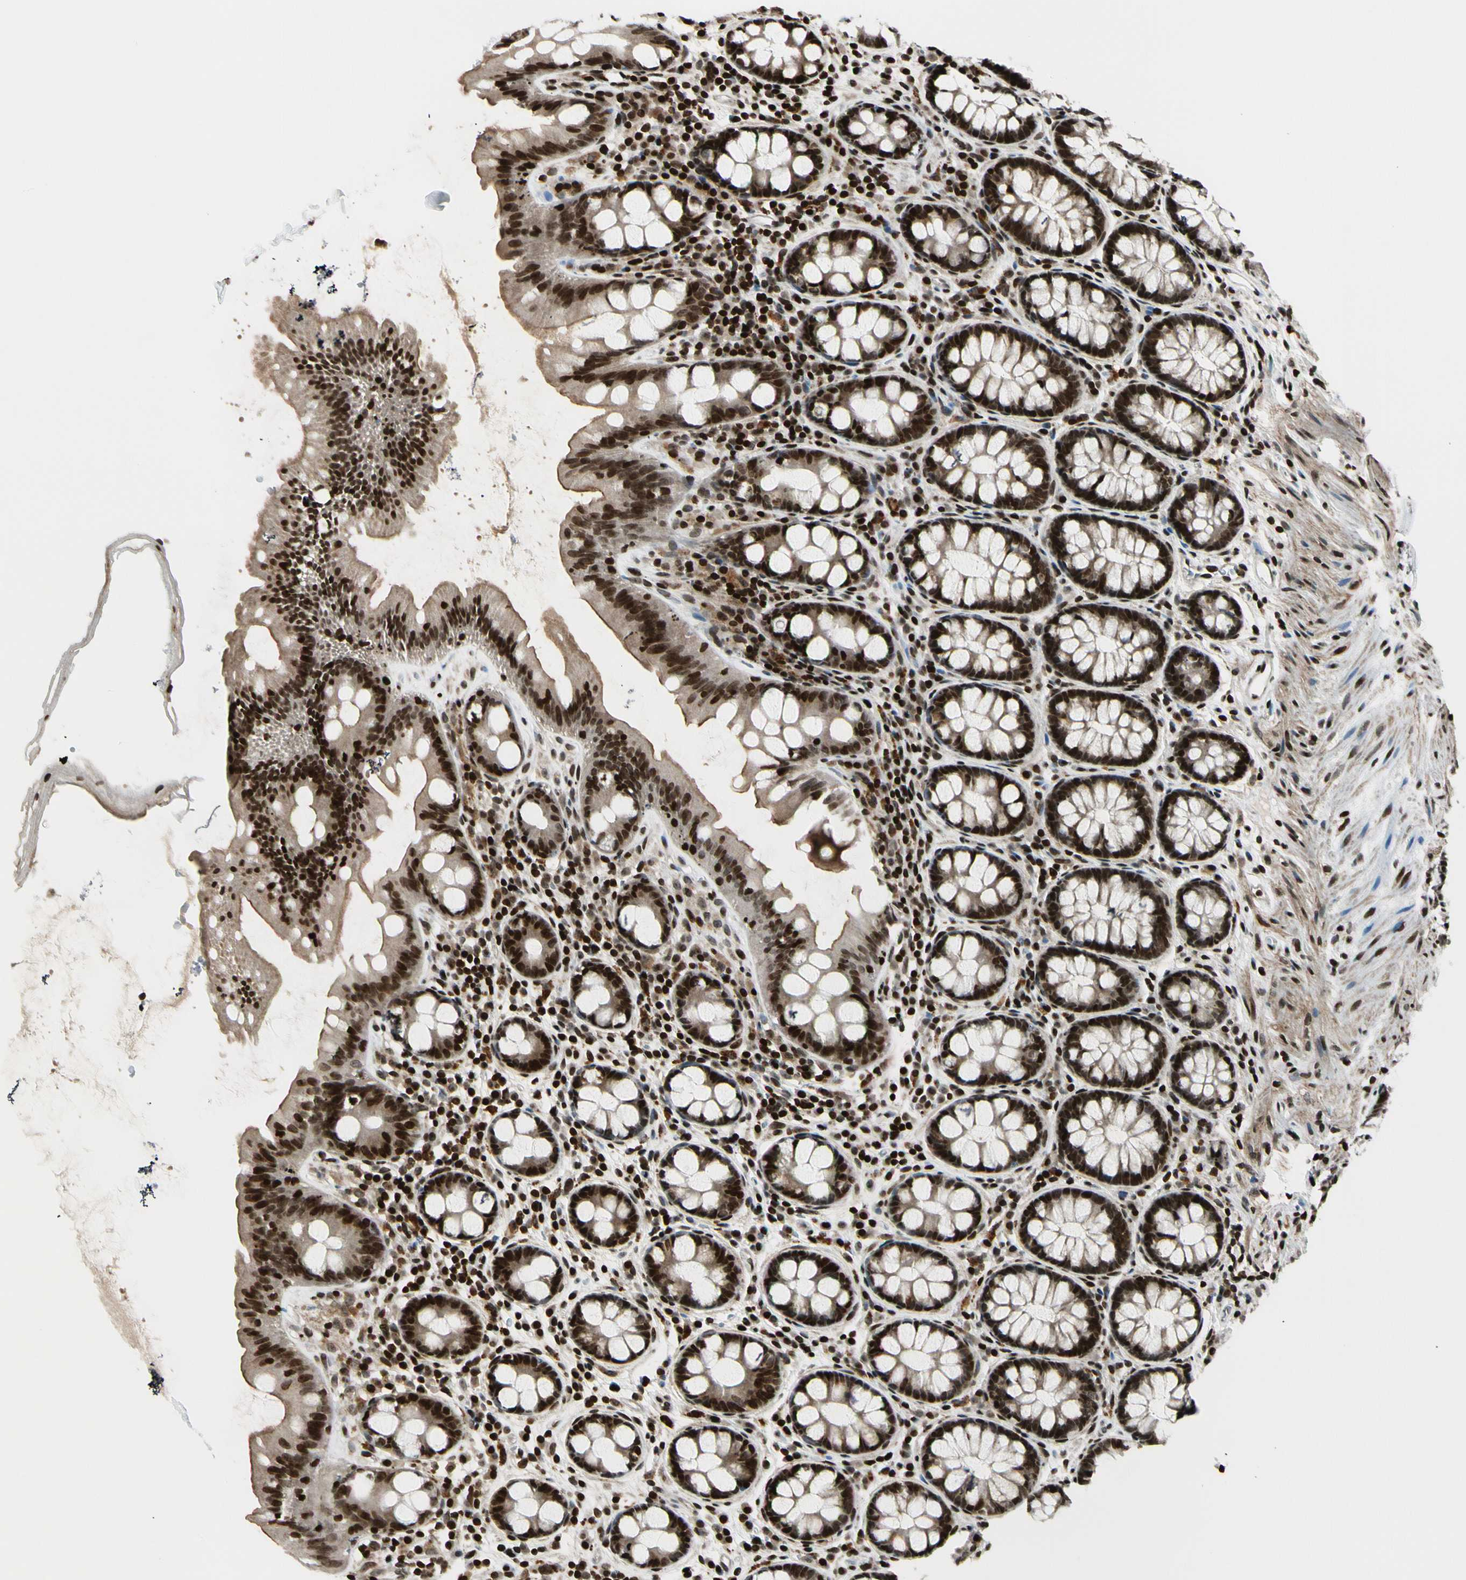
{"staining": {"intensity": "strong", "quantity": ">75%", "location": "nuclear"}, "tissue": "colon", "cell_type": "Endothelial cells", "image_type": "normal", "snomed": [{"axis": "morphology", "description": "Normal tissue, NOS"}, {"axis": "topography", "description": "Colon"}], "caption": "DAB immunohistochemical staining of unremarkable colon exhibits strong nuclear protein expression in about >75% of endothelial cells.", "gene": "TSHZ3", "patient": {"sex": "female", "age": 80}}